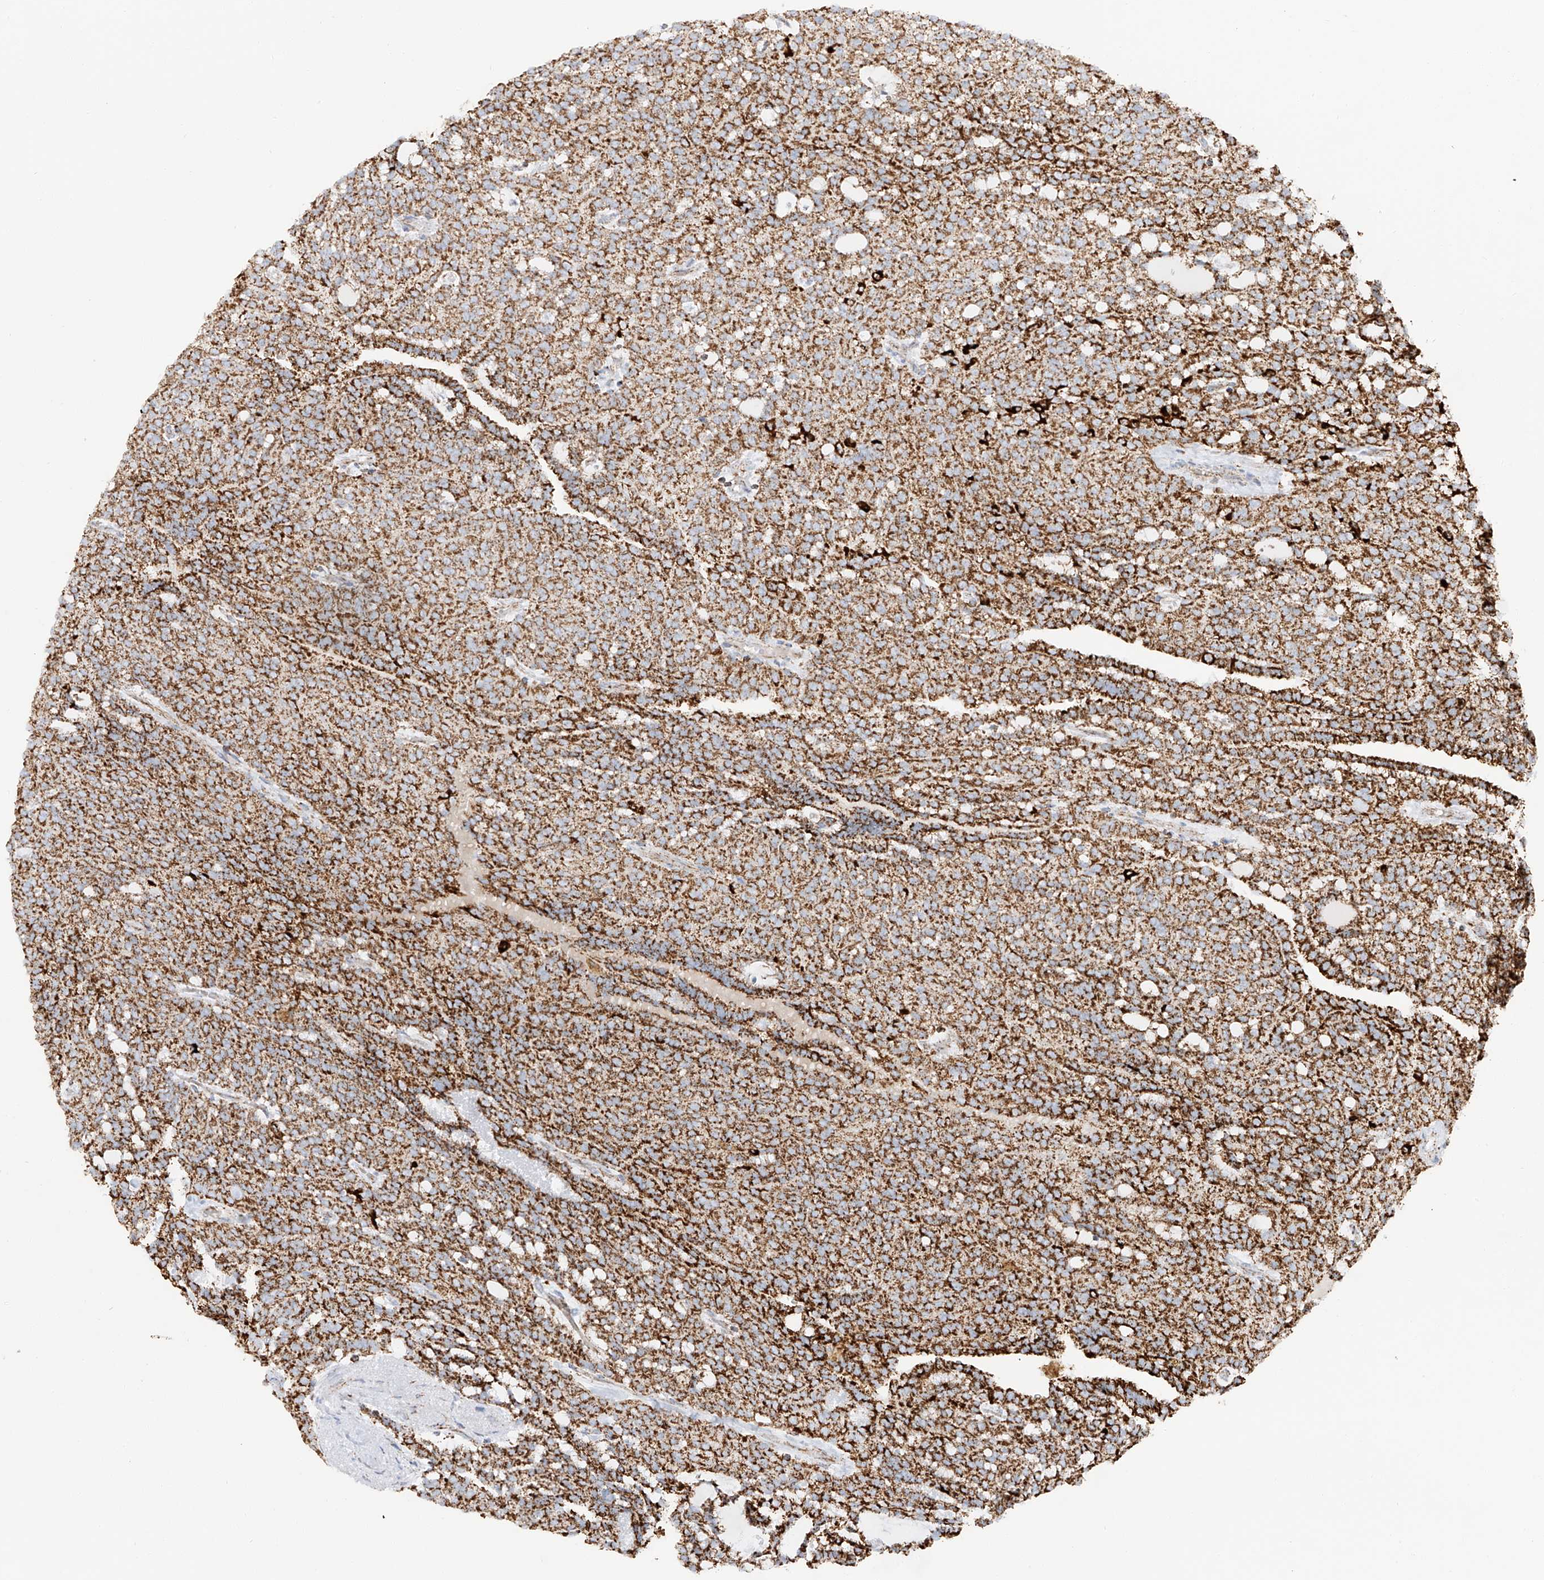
{"staining": {"intensity": "strong", "quantity": ">75%", "location": "cytoplasmic/membranous"}, "tissue": "renal cancer", "cell_type": "Tumor cells", "image_type": "cancer", "snomed": [{"axis": "morphology", "description": "Adenocarcinoma, NOS"}, {"axis": "topography", "description": "Kidney"}], "caption": "Immunohistochemistry histopathology image of adenocarcinoma (renal) stained for a protein (brown), which shows high levels of strong cytoplasmic/membranous staining in about >75% of tumor cells.", "gene": "TTC27", "patient": {"sex": "male", "age": 63}}